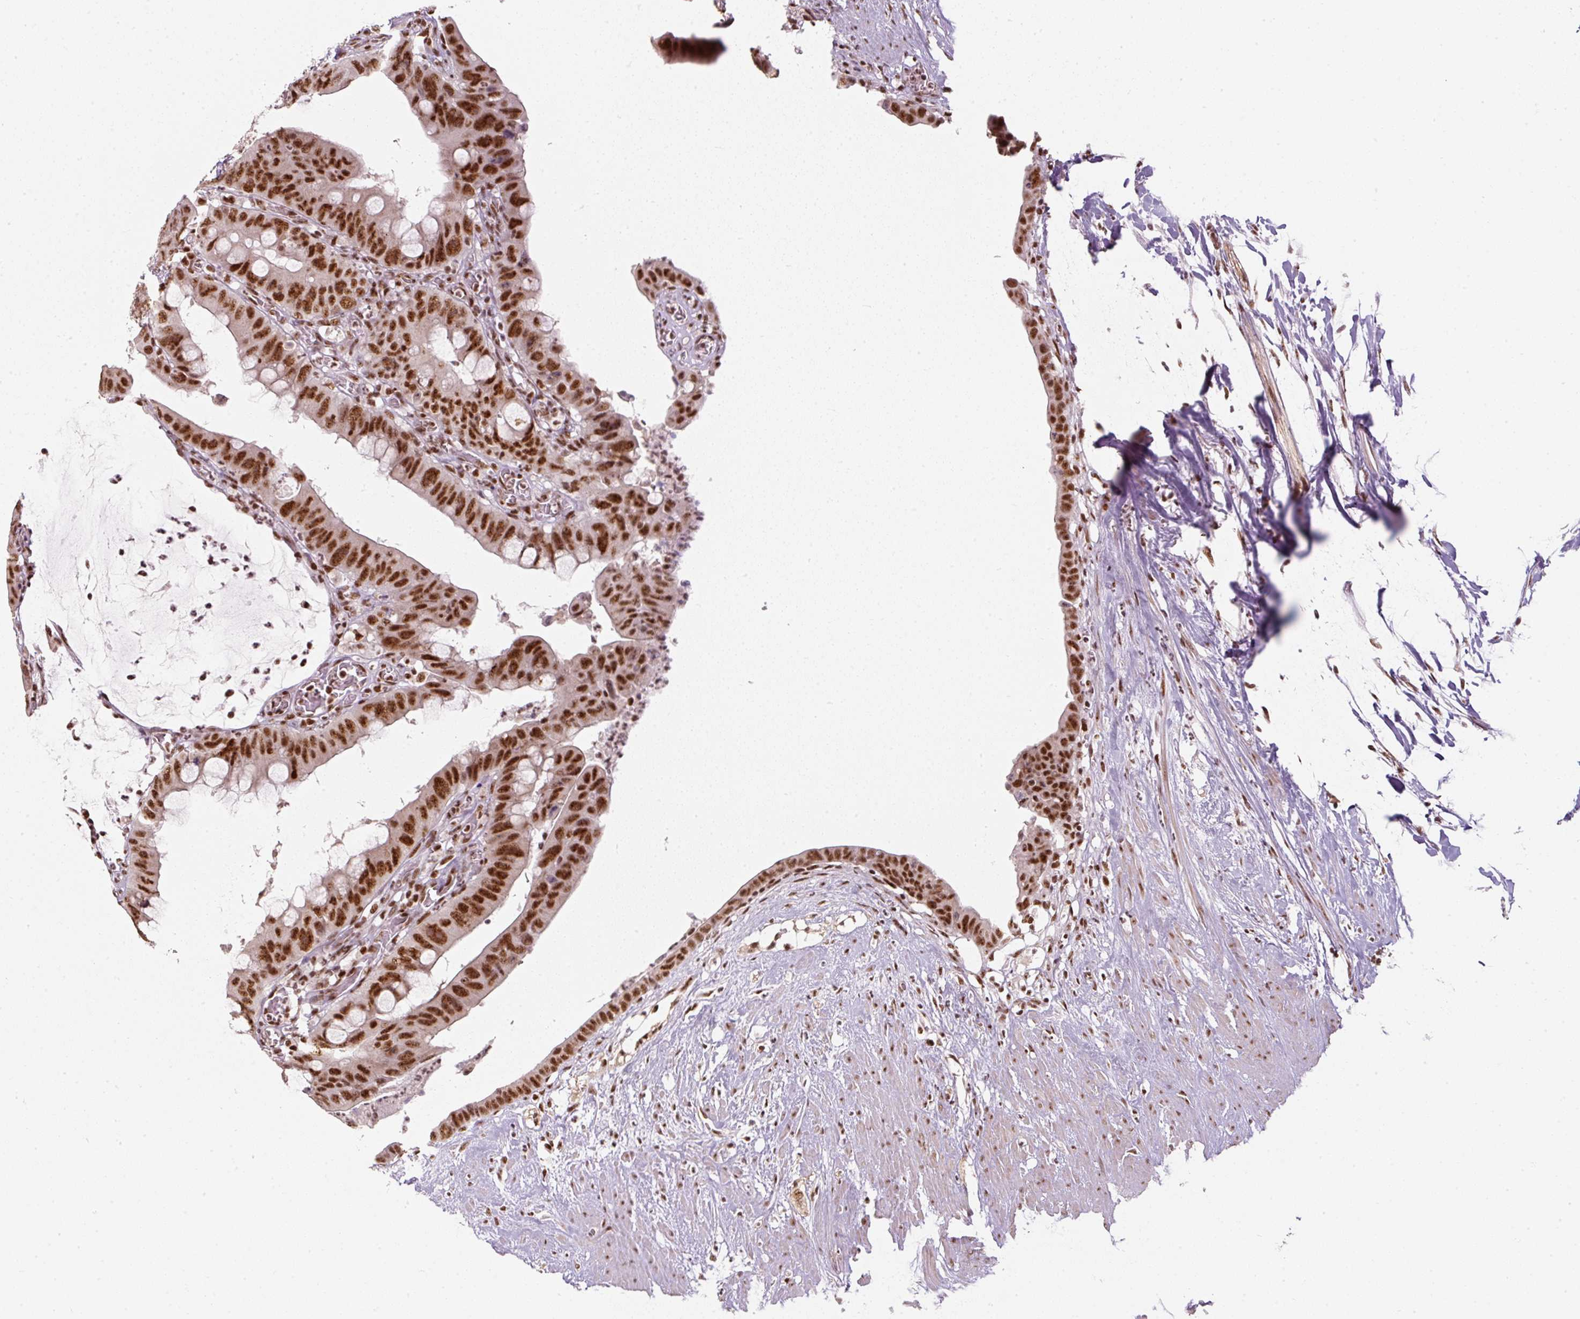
{"staining": {"intensity": "strong", "quantity": ">75%", "location": "nuclear"}, "tissue": "colorectal cancer", "cell_type": "Tumor cells", "image_type": "cancer", "snomed": [{"axis": "morphology", "description": "Adenocarcinoma, NOS"}, {"axis": "topography", "description": "Rectum"}], "caption": "High-power microscopy captured an immunohistochemistry micrograph of colorectal cancer (adenocarcinoma), revealing strong nuclear expression in approximately >75% of tumor cells.", "gene": "U2AF2", "patient": {"sex": "male", "age": 78}}